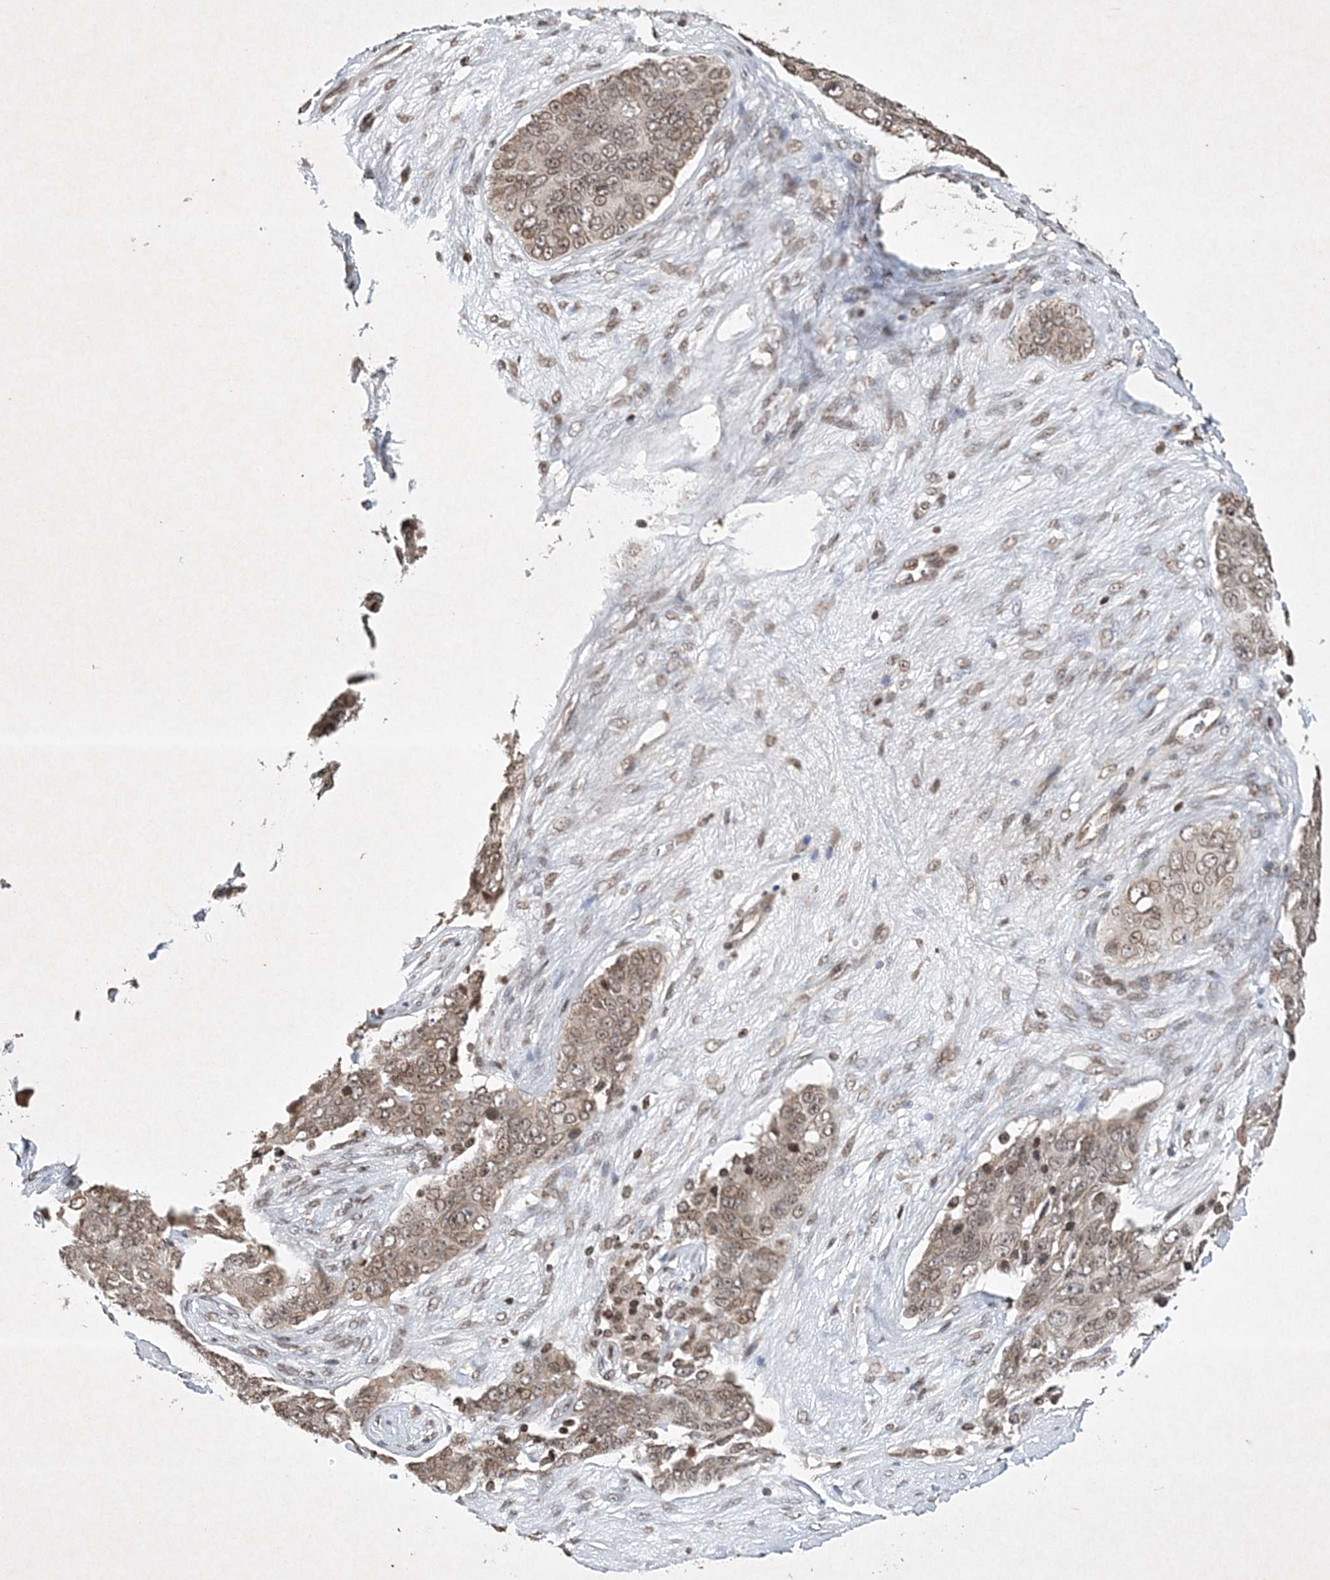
{"staining": {"intensity": "weak", "quantity": ">75%", "location": "cytoplasmic/membranous,nuclear"}, "tissue": "ovarian cancer", "cell_type": "Tumor cells", "image_type": "cancer", "snomed": [{"axis": "morphology", "description": "Carcinoma, endometroid"}, {"axis": "topography", "description": "Ovary"}], "caption": "Immunohistochemistry (IHC) of ovarian cancer (endometroid carcinoma) reveals low levels of weak cytoplasmic/membranous and nuclear expression in about >75% of tumor cells.", "gene": "NEDD9", "patient": {"sex": "female", "age": 51}}